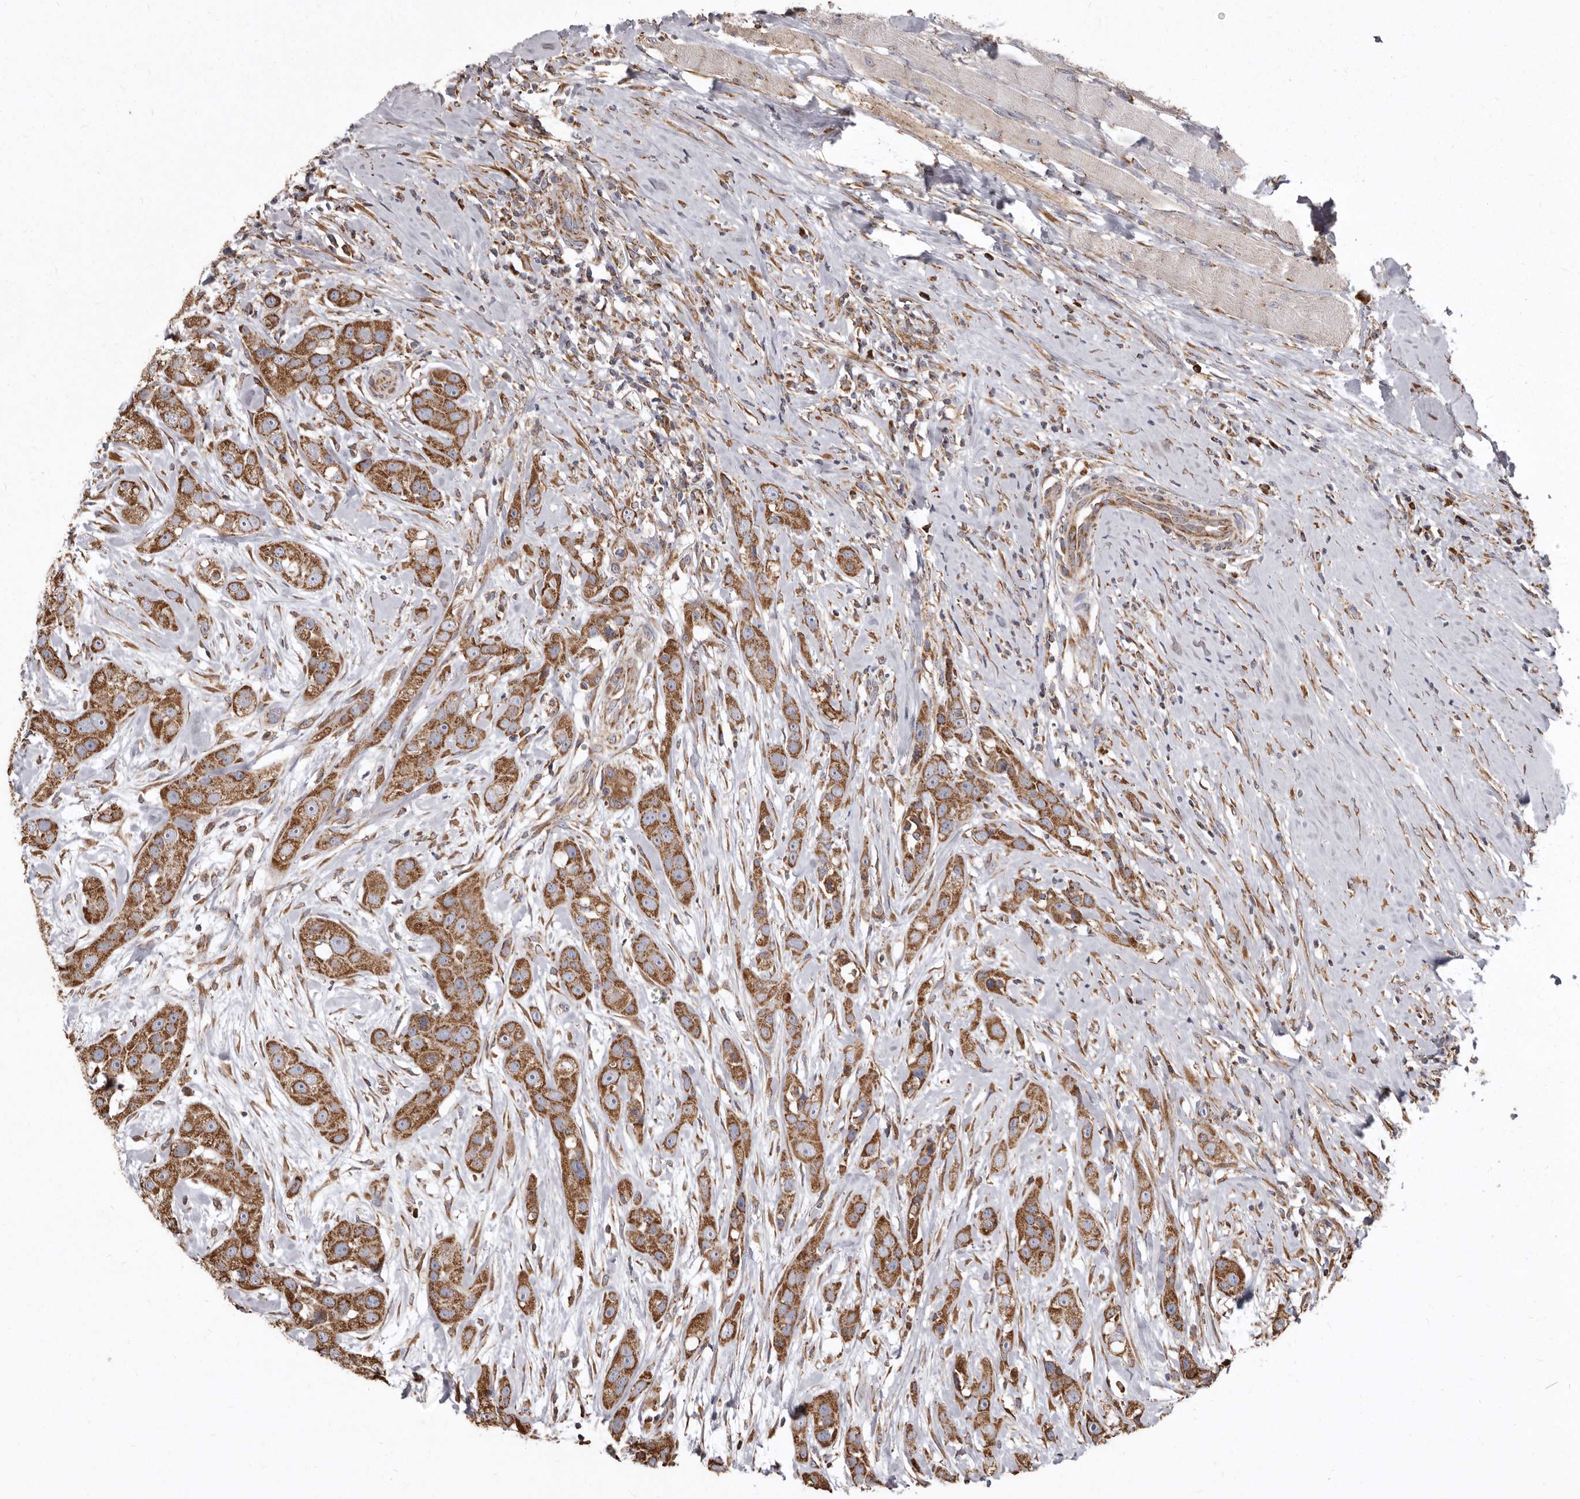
{"staining": {"intensity": "moderate", "quantity": ">75%", "location": "cytoplasmic/membranous"}, "tissue": "head and neck cancer", "cell_type": "Tumor cells", "image_type": "cancer", "snomed": [{"axis": "morphology", "description": "Normal tissue, NOS"}, {"axis": "morphology", "description": "Squamous cell carcinoma, NOS"}, {"axis": "topography", "description": "Skeletal muscle"}, {"axis": "topography", "description": "Head-Neck"}], "caption": "Head and neck cancer stained with DAB (3,3'-diaminobenzidine) immunohistochemistry (IHC) displays medium levels of moderate cytoplasmic/membranous positivity in approximately >75% of tumor cells.", "gene": "CDK5RAP3", "patient": {"sex": "male", "age": 51}}